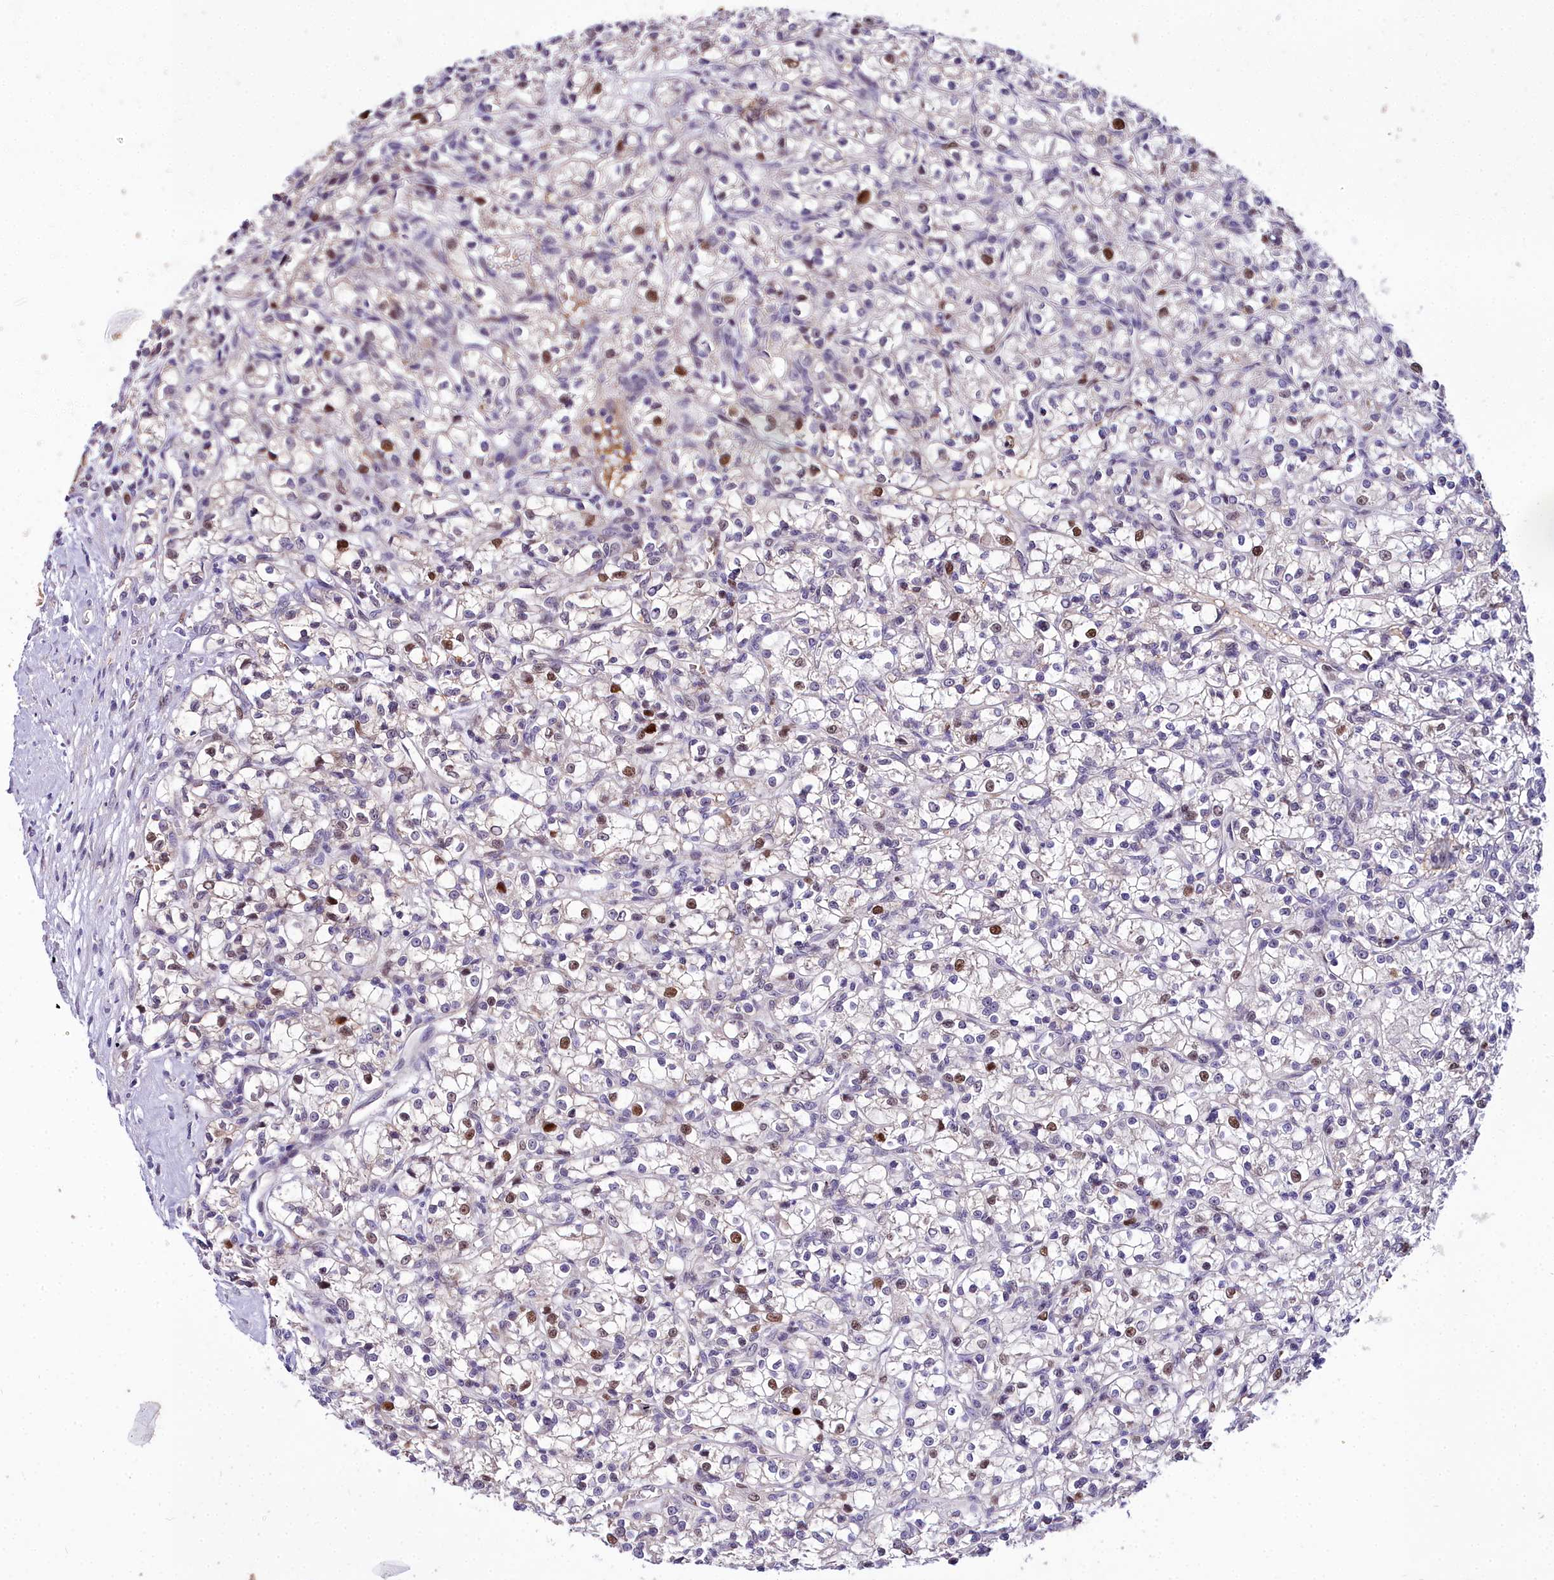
{"staining": {"intensity": "strong", "quantity": "<25%", "location": "nuclear"}, "tissue": "renal cancer", "cell_type": "Tumor cells", "image_type": "cancer", "snomed": [{"axis": "morphology", "description": "Adenocarcinoma, NOS"}, {"axis": "topography", "description": "Kidney"}], "caption": "The histopathology image displays a brown stain indicating the presence of a protein in the nuclear of tumor cells in renal cancer (adenocarcinoma).", "gene": "TRIML2", "patient": {"sex": "female", "age": 59}}